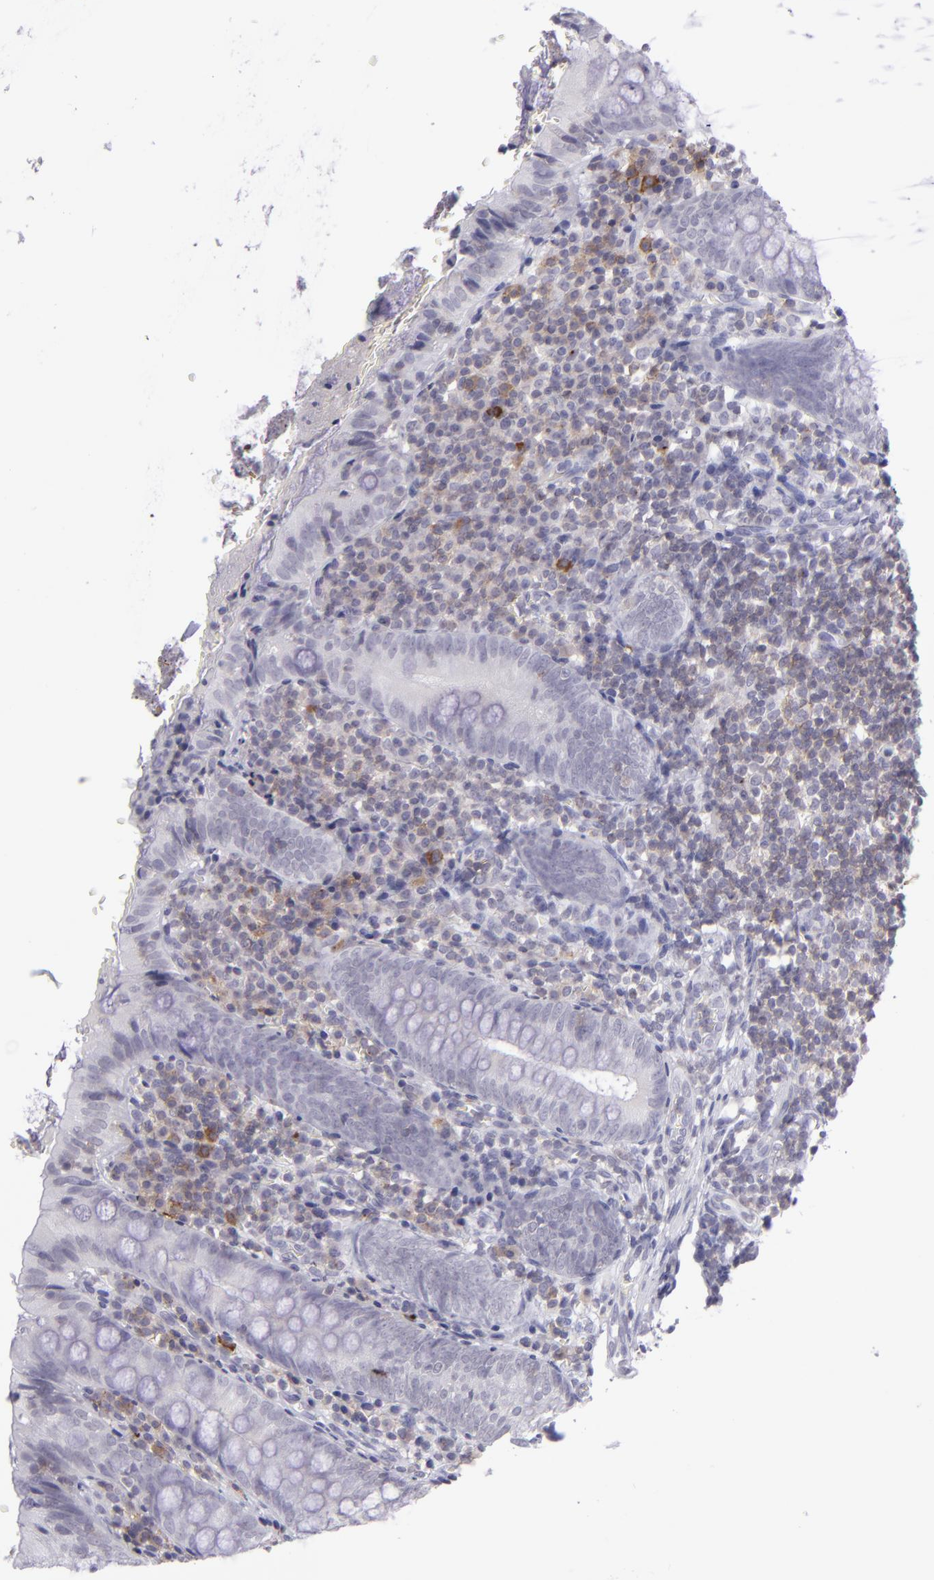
{"staining": {"intensity": "negative", "quantity": "none", "location": "none"}, "tissue": "appendix", "cell_type": "Glandular cells", "image_type": "normal", "snomed": [{"axis": "morphology", "description": "Normal tissue, NOS"}, {"axis": "topography", "description": "Appendix"}], "caption": "IHC histopathology image of unremarkable appendix: human appendix stained with DAB displays no significant protein expression in glandular cells.", "gene": "CD48", "patient": {"sex": "female", "age": 10}}